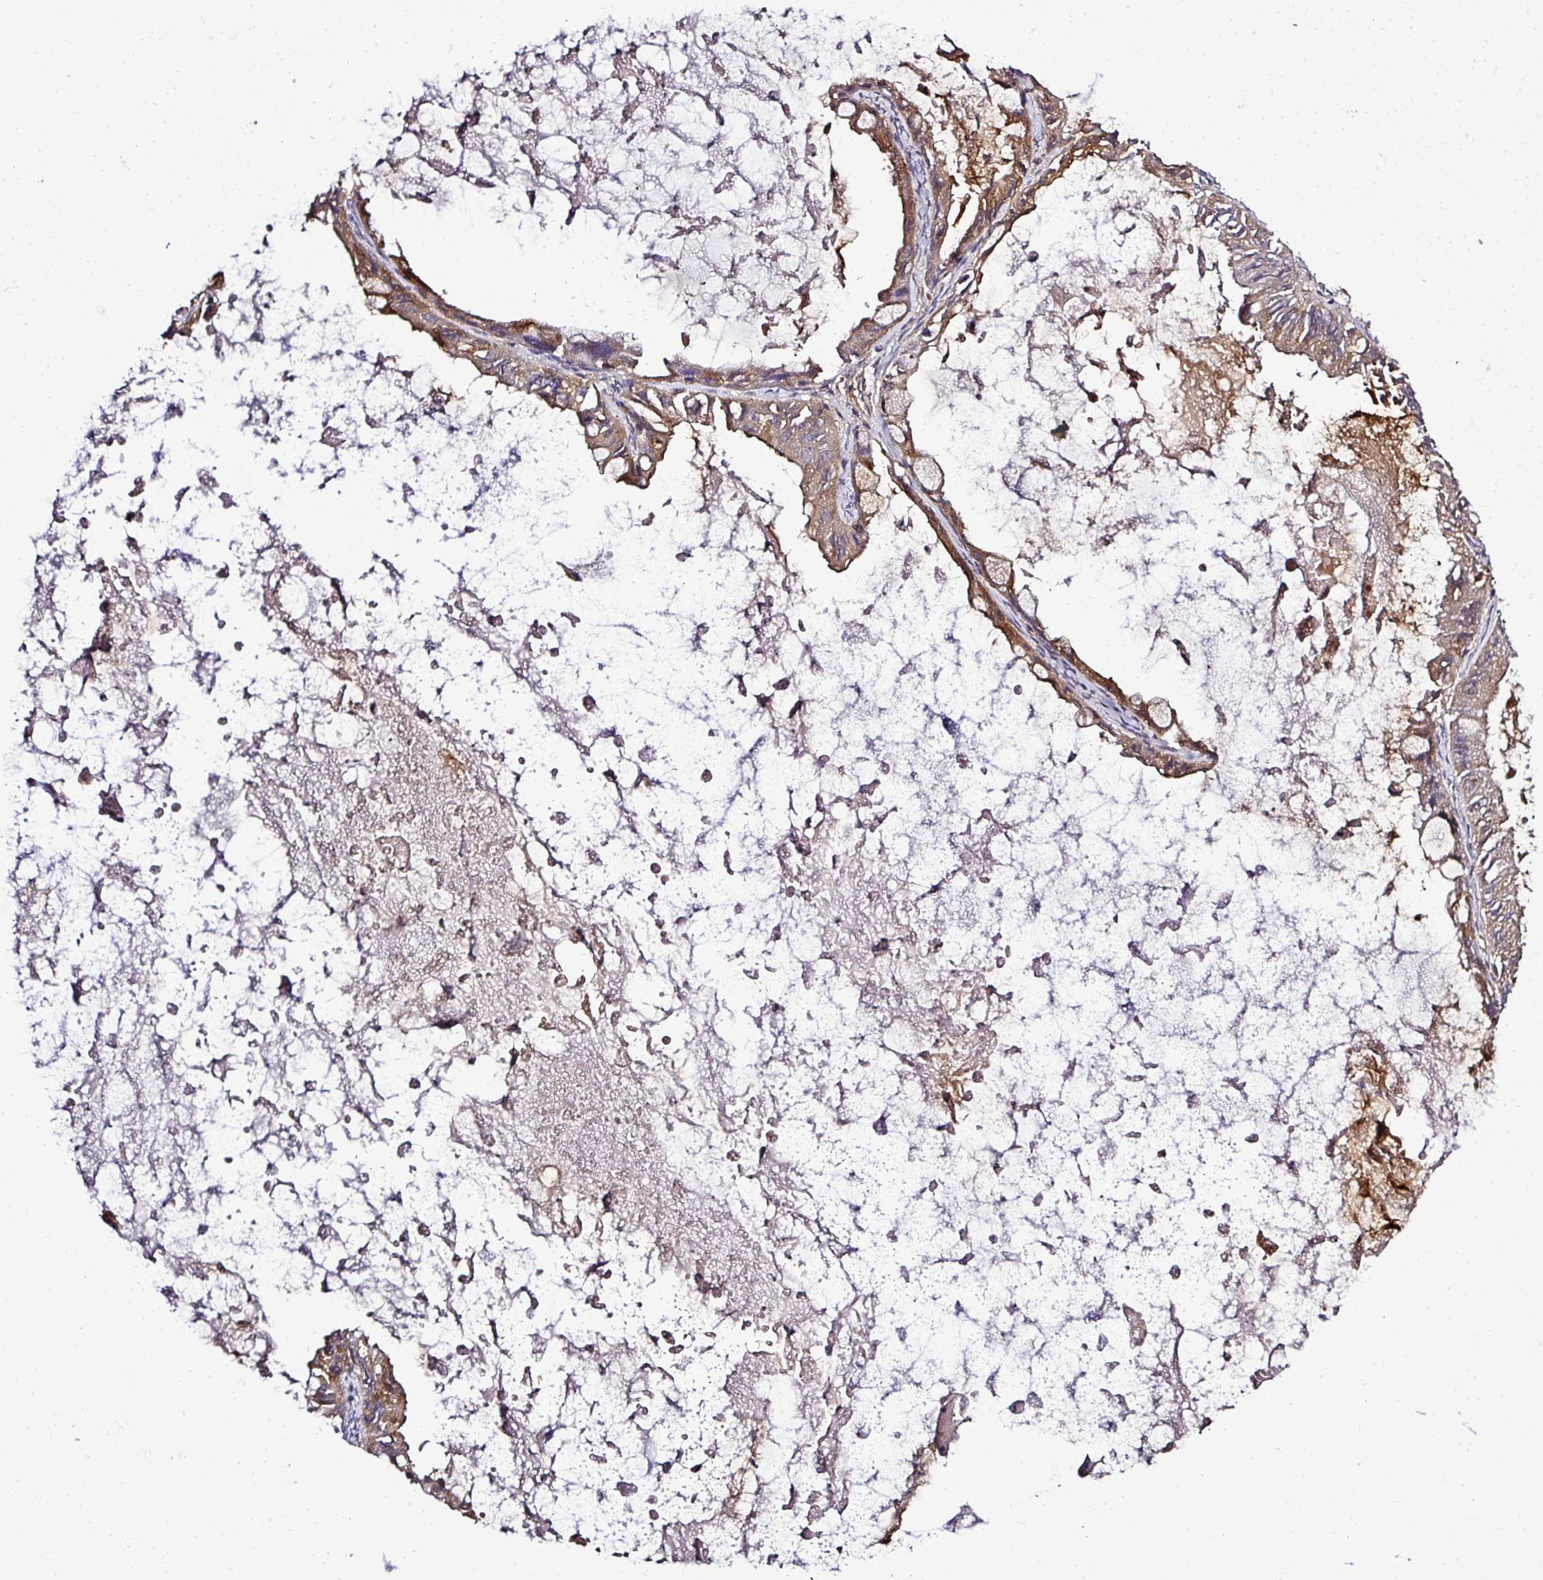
{"staining": {"intensity": "moderate", "quantity": "25%-75%", "location": "cytoplasmic/membranous"}, "tissue": "ovarian cancer", "cell_type": "Tumor cells", "image_type": "cancer", "snomed": [{"axis": "morphology", "description": "Cystadenocarcinoma, mucinous, NOS"}, {"axis": "topography", "description": "Ovary"}], "caption": "The histopathology image shows immunohistochemical staining of mucinous cystadenocarcinoma (ovarian). There is moderate cytoplasmic/membranous positivity is present in approximately 25%-75% of tumor cells.", "gene": "TMEM107", "patient": {"sex": "female", "age": 61}}